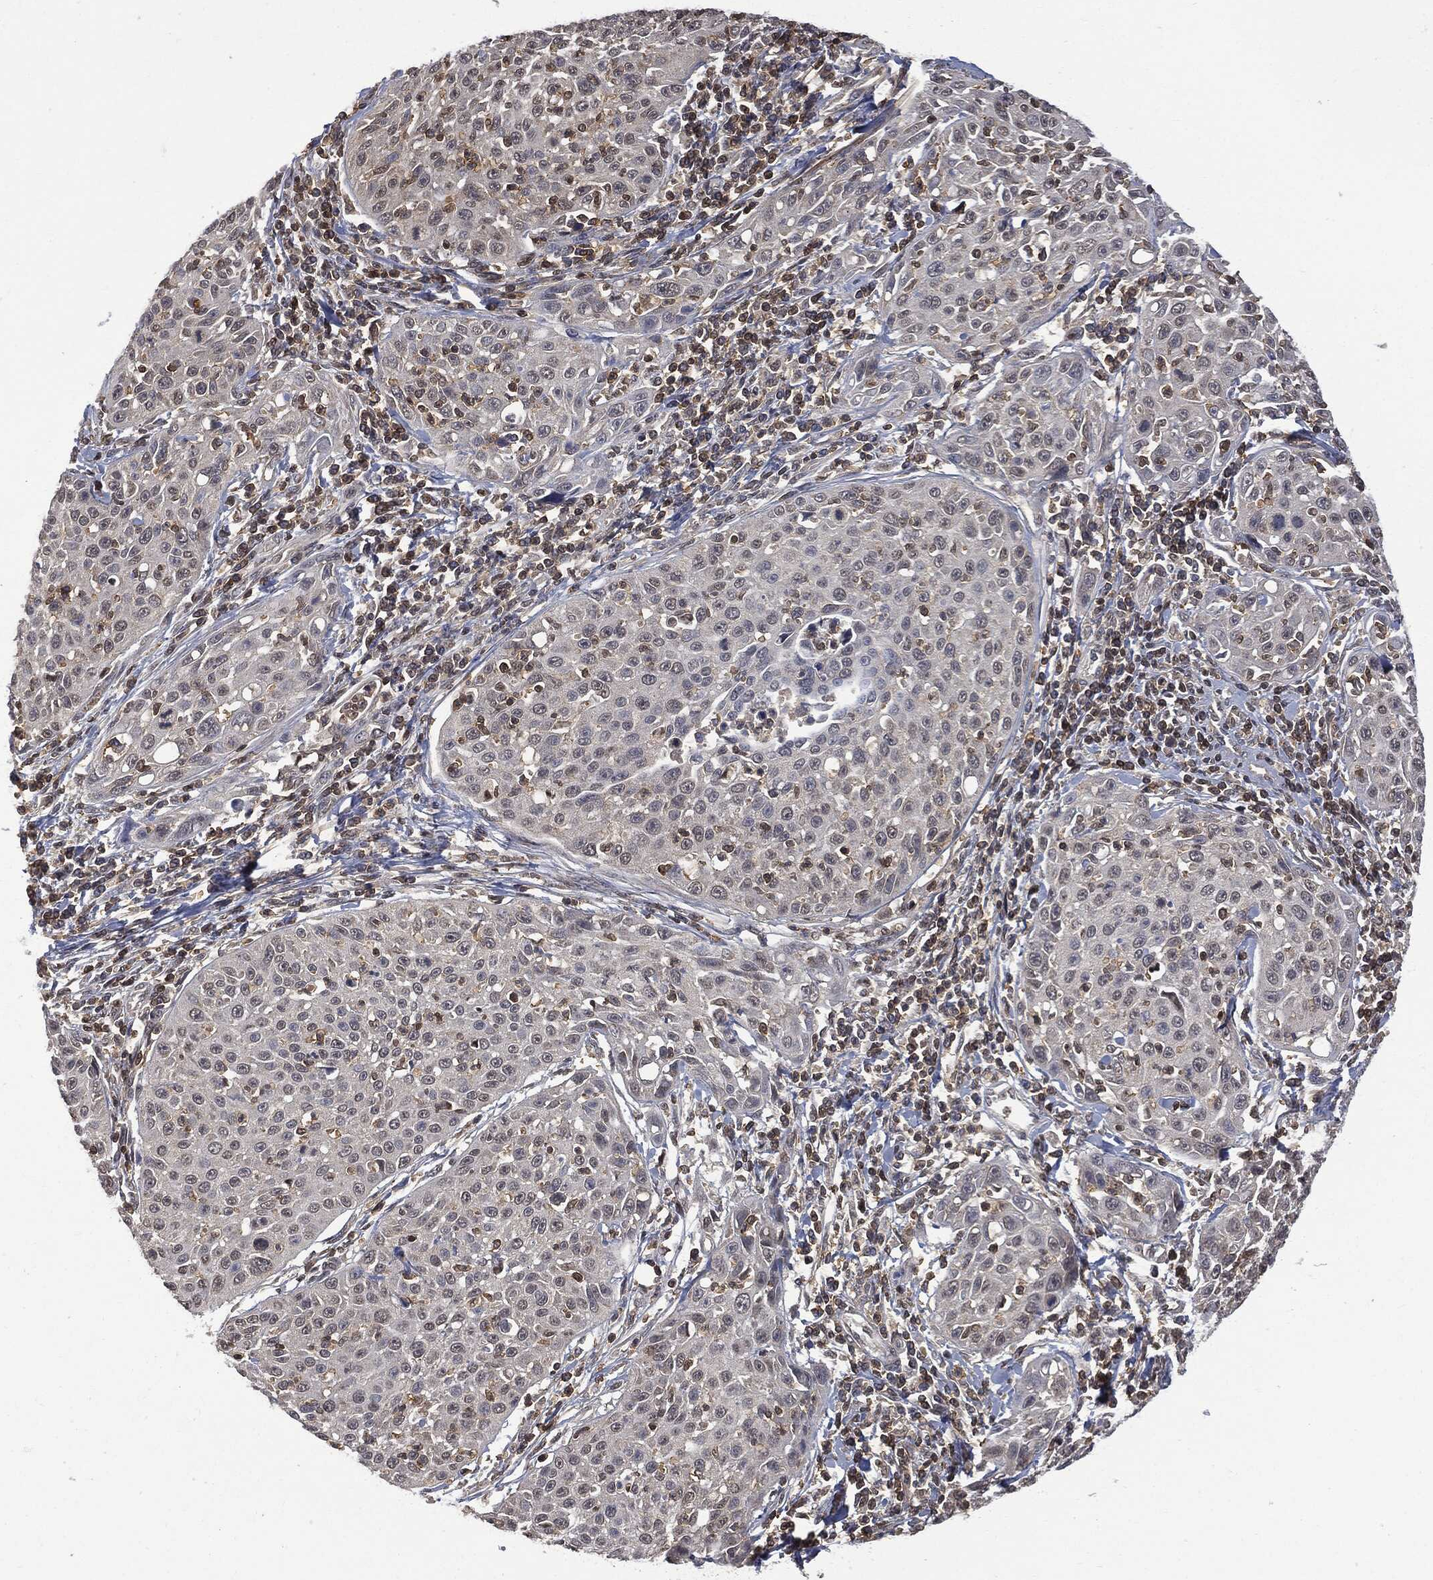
{"staining": {"intensity": "negative", "quantity": "none", "location": "none"}, "tissue": "cervical cancer", "cell_type": "Tumor cells", "image_type": "cancer", "snomed": [{"axis": "morphology", "description": "Squamous cell carcinoma, NOS"}, {"axis": "topography", "description": "Cervix"}], "caption": "Micrograph shows no significant protein expression in tumor cells of cervical cancer (squamous cell carcinoma).", "gene": "PSMB10", "patient": {"sex": "female", "age": 26}}